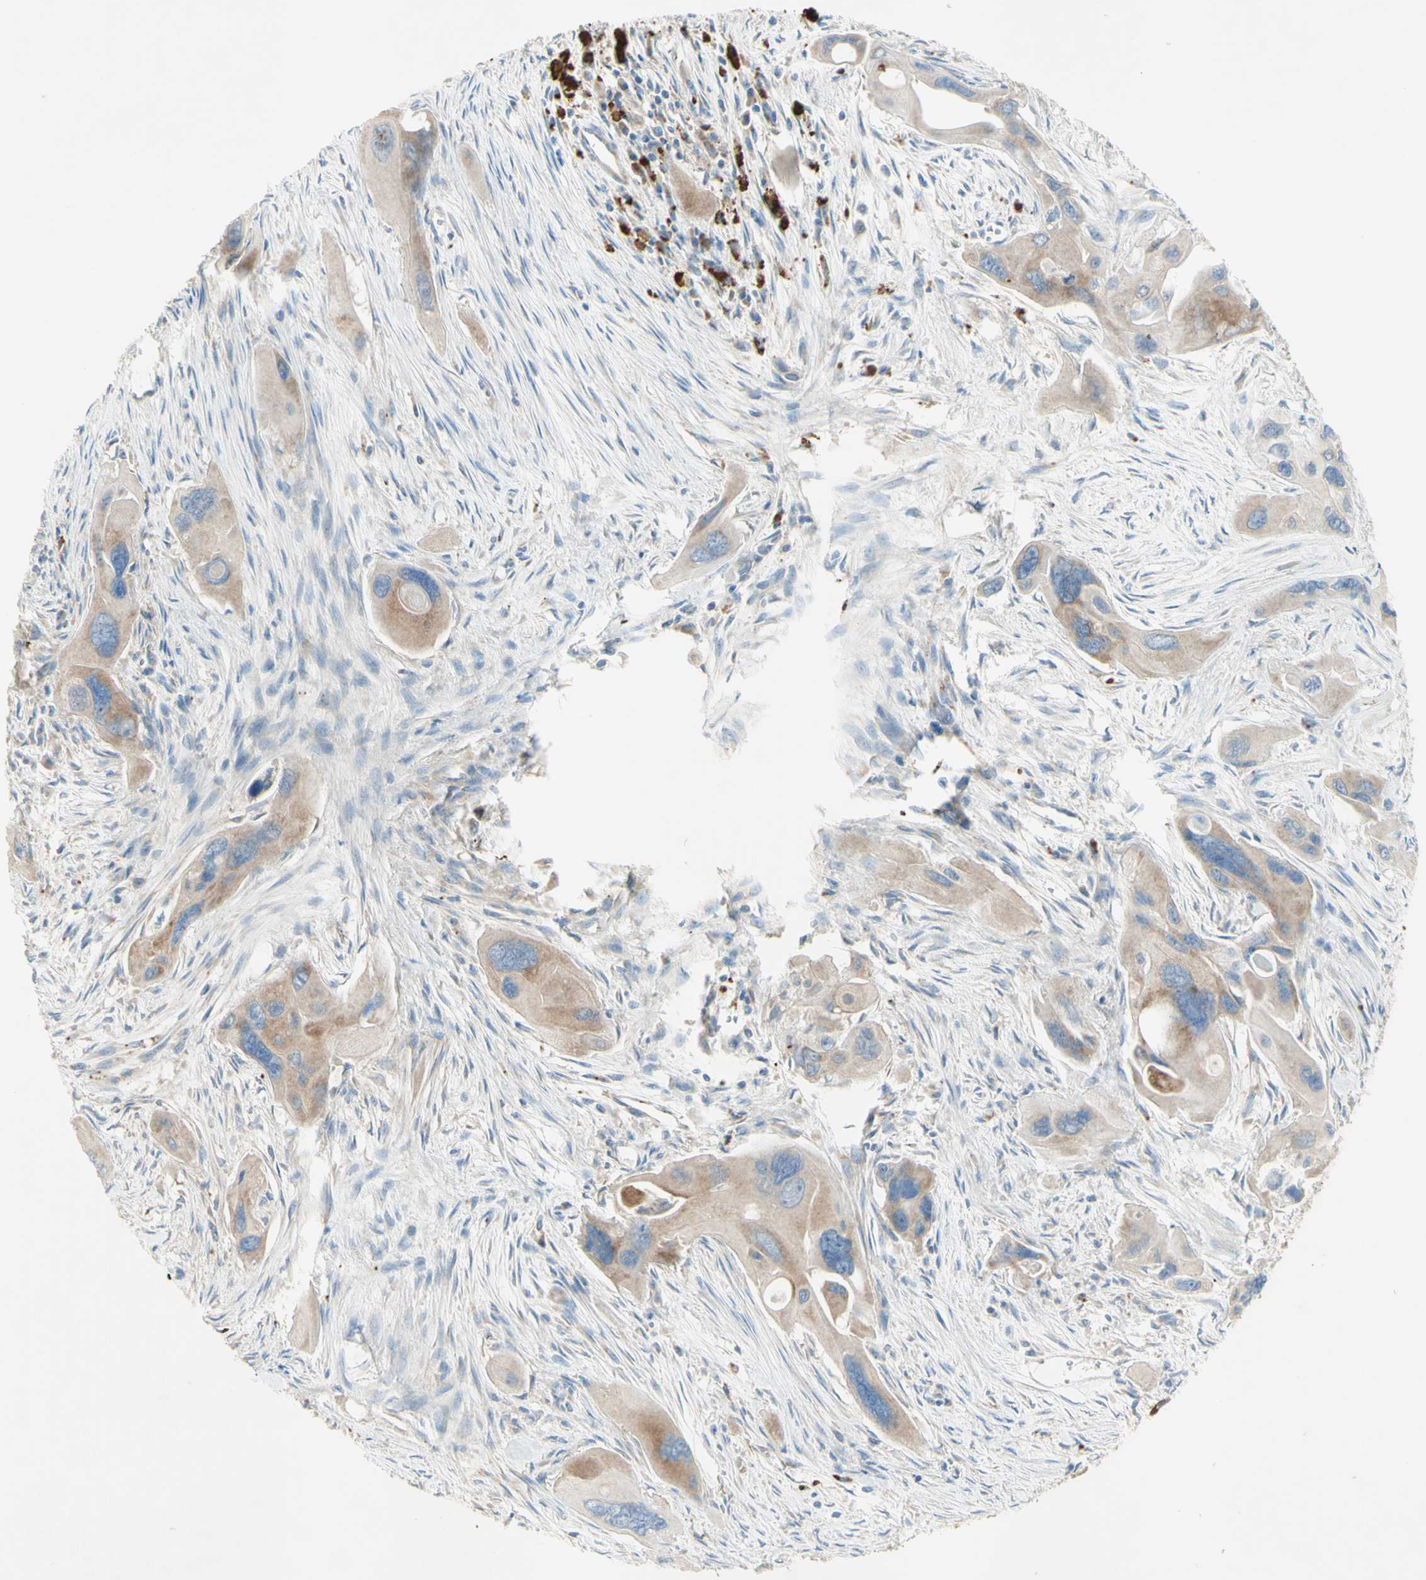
{"staining": {"intensity": "weak", "quantity": ">75%", "location": "cytoplasmic/membranous"}, "tissue": "pancreatic cancer", "cell_type": "Tumor cells", "image_type": "cancer", "snomed": [{"axis": "morphology", "description": "Adenocarcinoma, NOS"}, {"axis": "topography", "description": "Pancreas"}], "caption": "The photomicrograph displays a brown stain indicating the presence of a protein in the cytoplasmic/membranous of tumor cells in pancreatic cancer (adenocarcinoma). Using DAB (3,3'-diaminobenzidine) (brown) and hematoxylin (blue) stains, captured at high magnification using brightfield microscopy.", "gene": "ARMC10", "patient": {"sex": "male", "age": 73}}